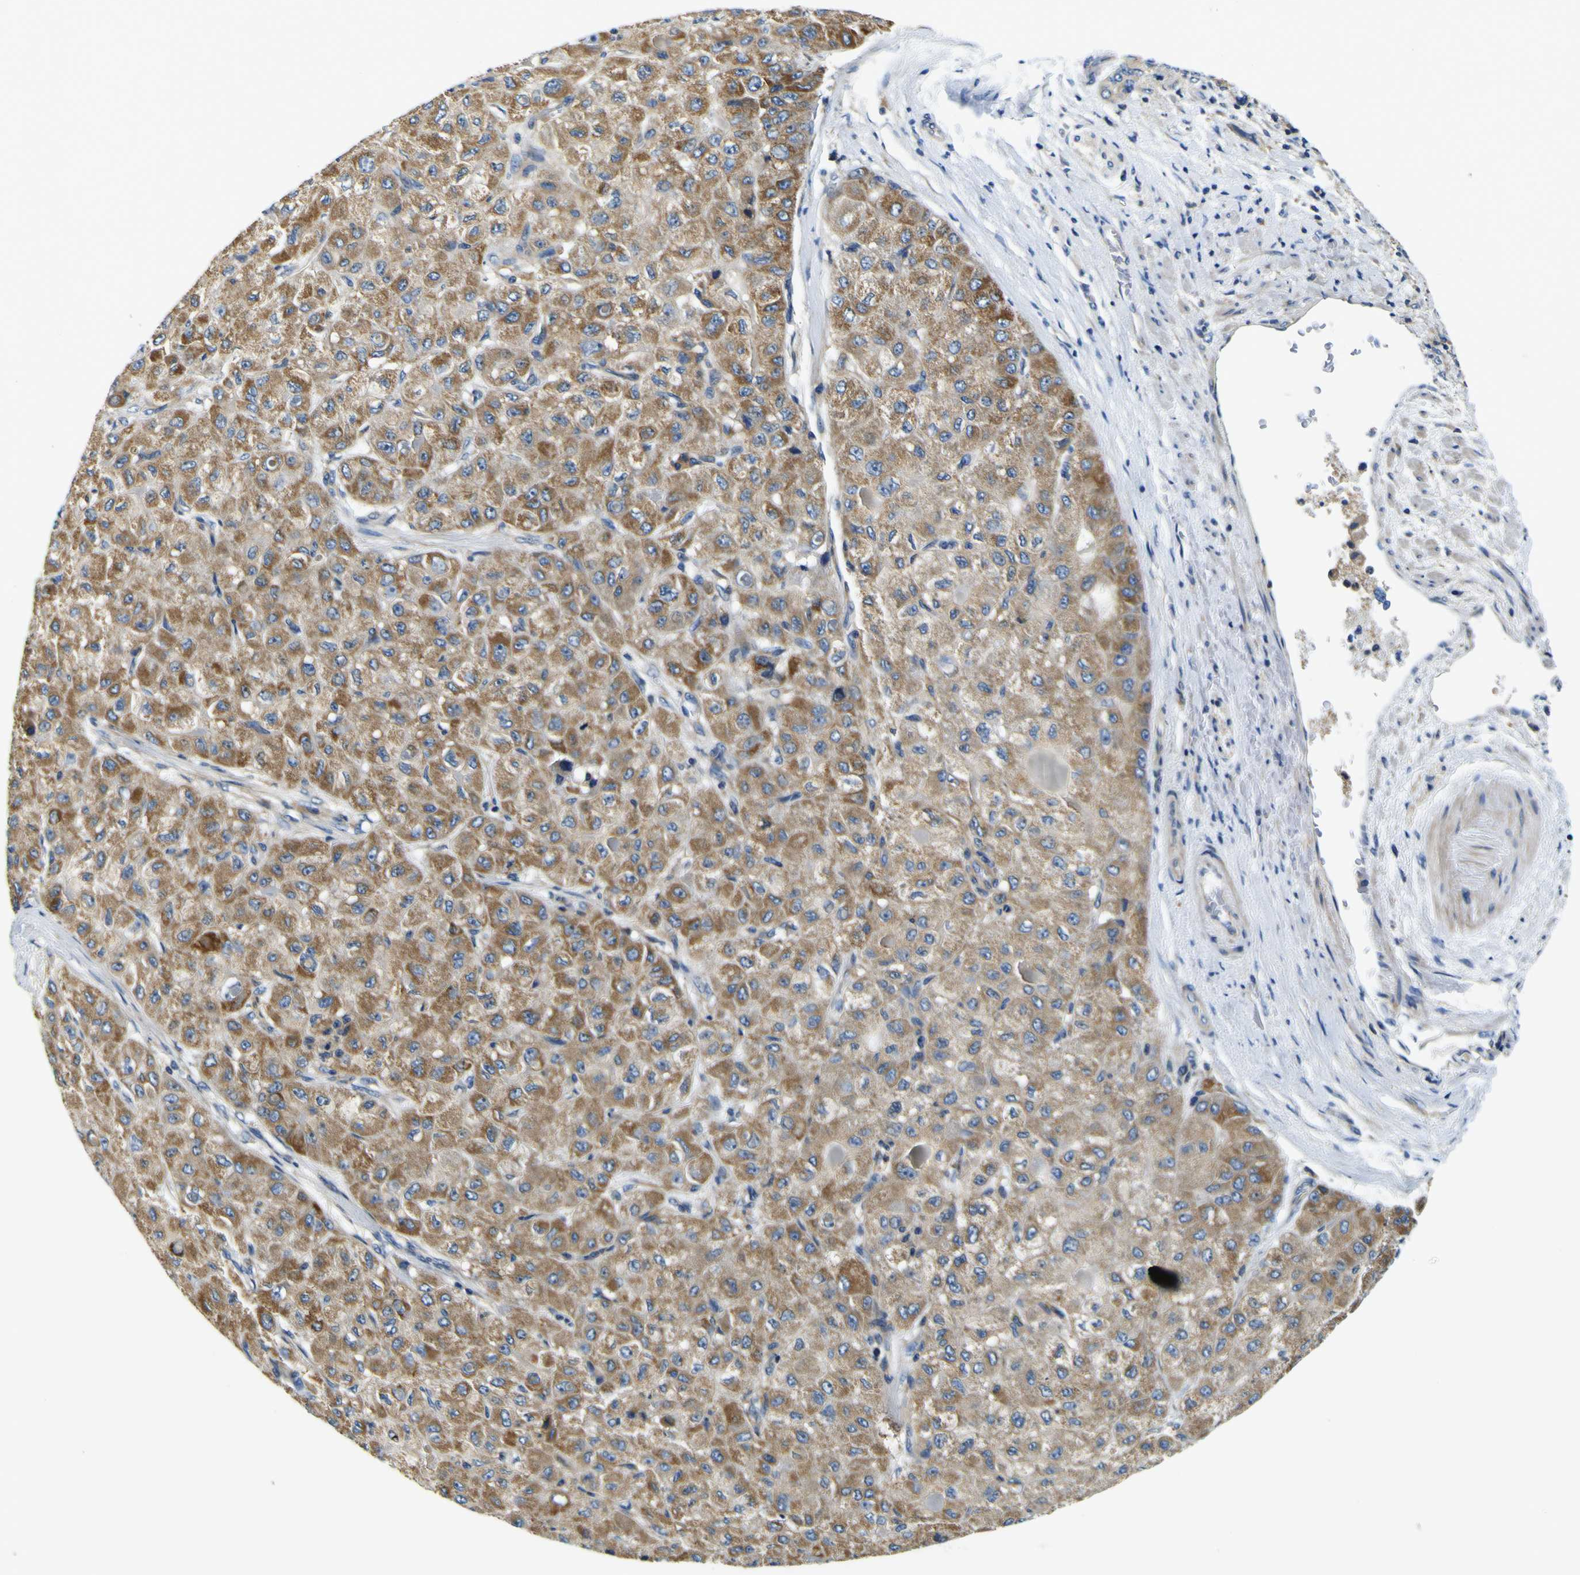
{"staining": {"intensity": "moderate", "quantity": ">75%", "location": "cytoplasmic/membranous"}, "tissue": "liver cancer", "cell_type": "Tumor cells", "image_type": "cancer", "snomed": [{"axis": "morphology", "description": "Carcinoma, Hepatocellular, NOS"}, {"axis": "topography", "description": "Liver"}], "caption": "The histopathology image reveals immunohistochemical staining of liver hepatocellular carcinoma. There is moderate cytoplasmic/membranous positivity is present in approximately >75% of tumor cells.", "gene": "CLSTN1", "patient": {"sex": "male", "age": 80}}